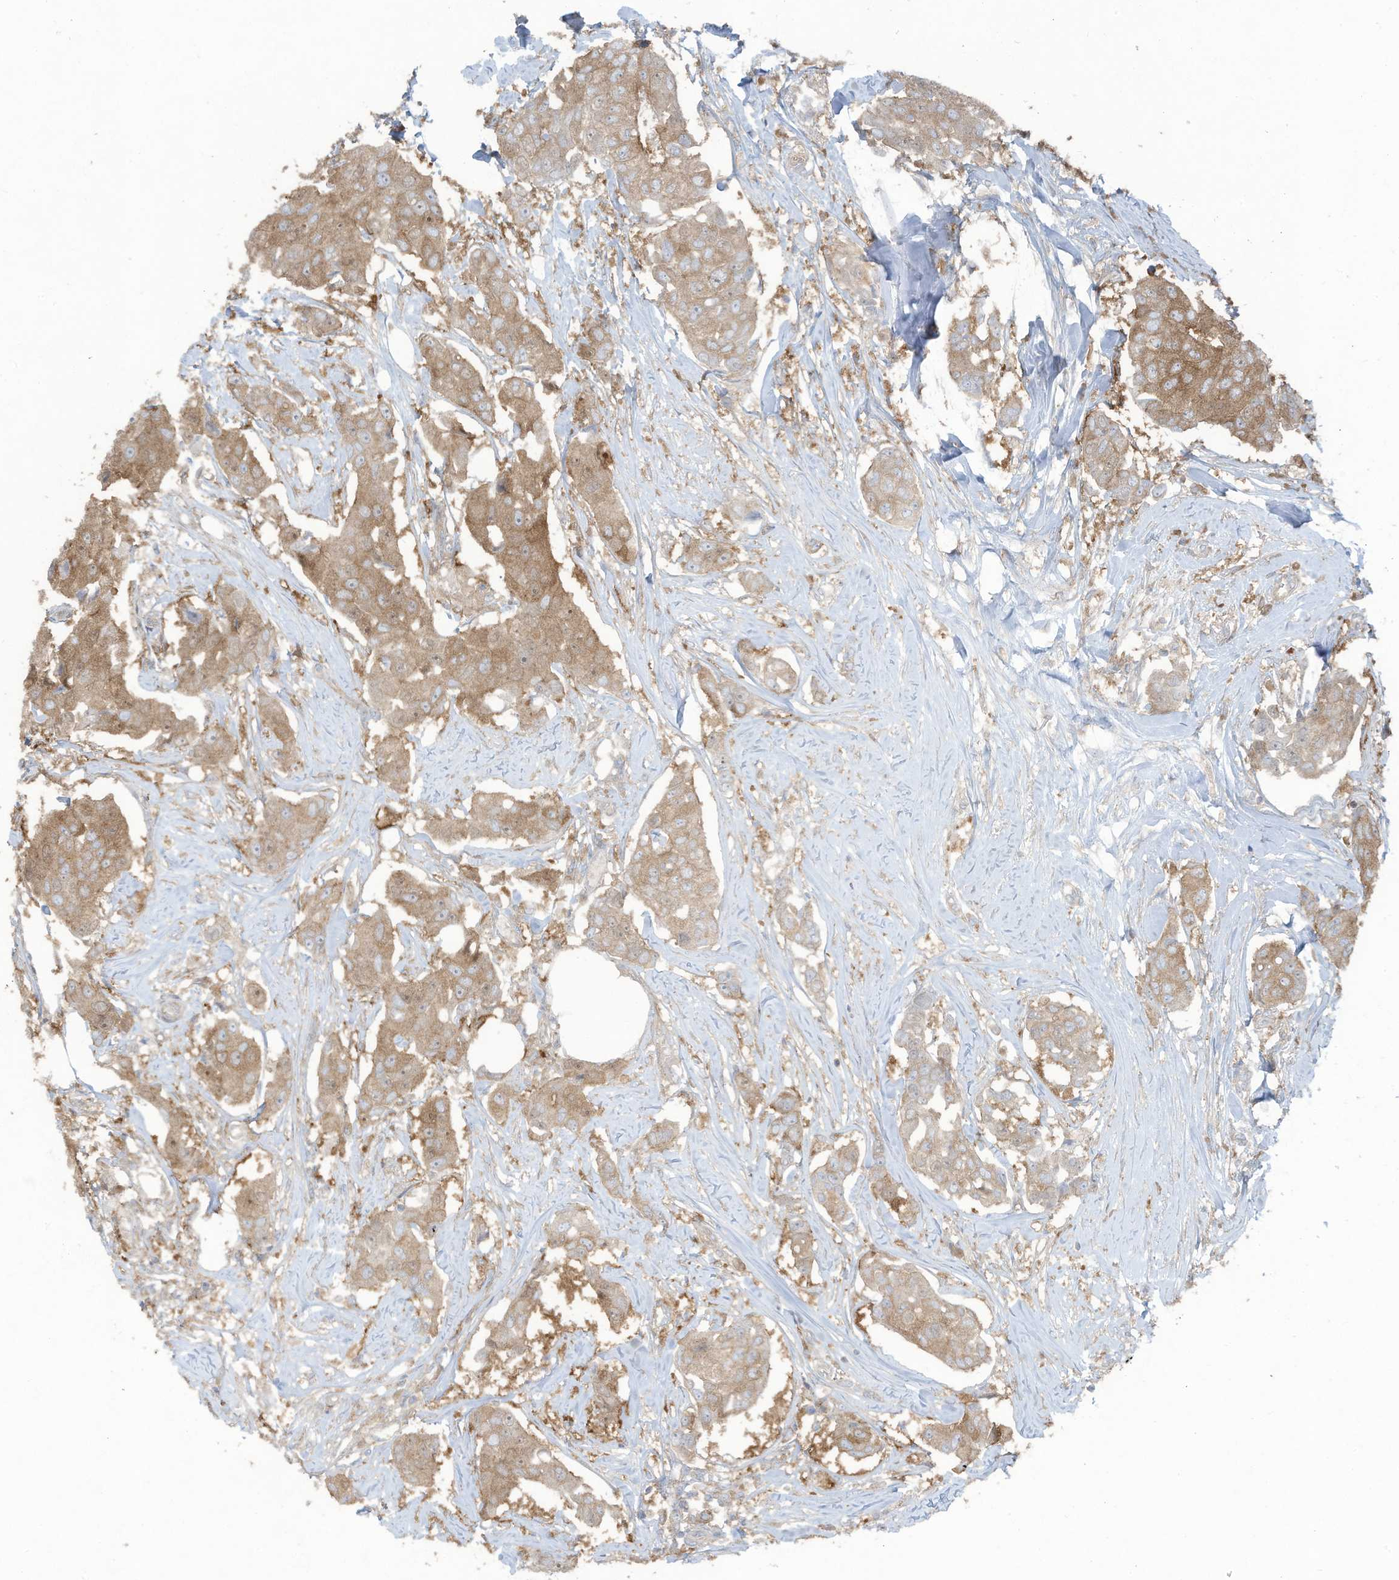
{"staining": {"intensity": "moderate", "quantity": ">75%", "location": "cytoplasmic/membranous,nuclear"}, "tissue": "breast cancer", "cell_type": "Tumor cells", "image_type": "cancer", "snomed": [{"axis": "morphology", "description": "Duct carcinoma"}, {"axis": "topography", "description": "Breast"}], "caption": "Tumor cells exhibit medium levels of moderate cytoplasmic/membranous and nuclear expression in about >75% of cells in human breast cancer (invasive ductal carcinoma).", "gene": "OLA1", "patient": {"sex": "female", "age": 80}}